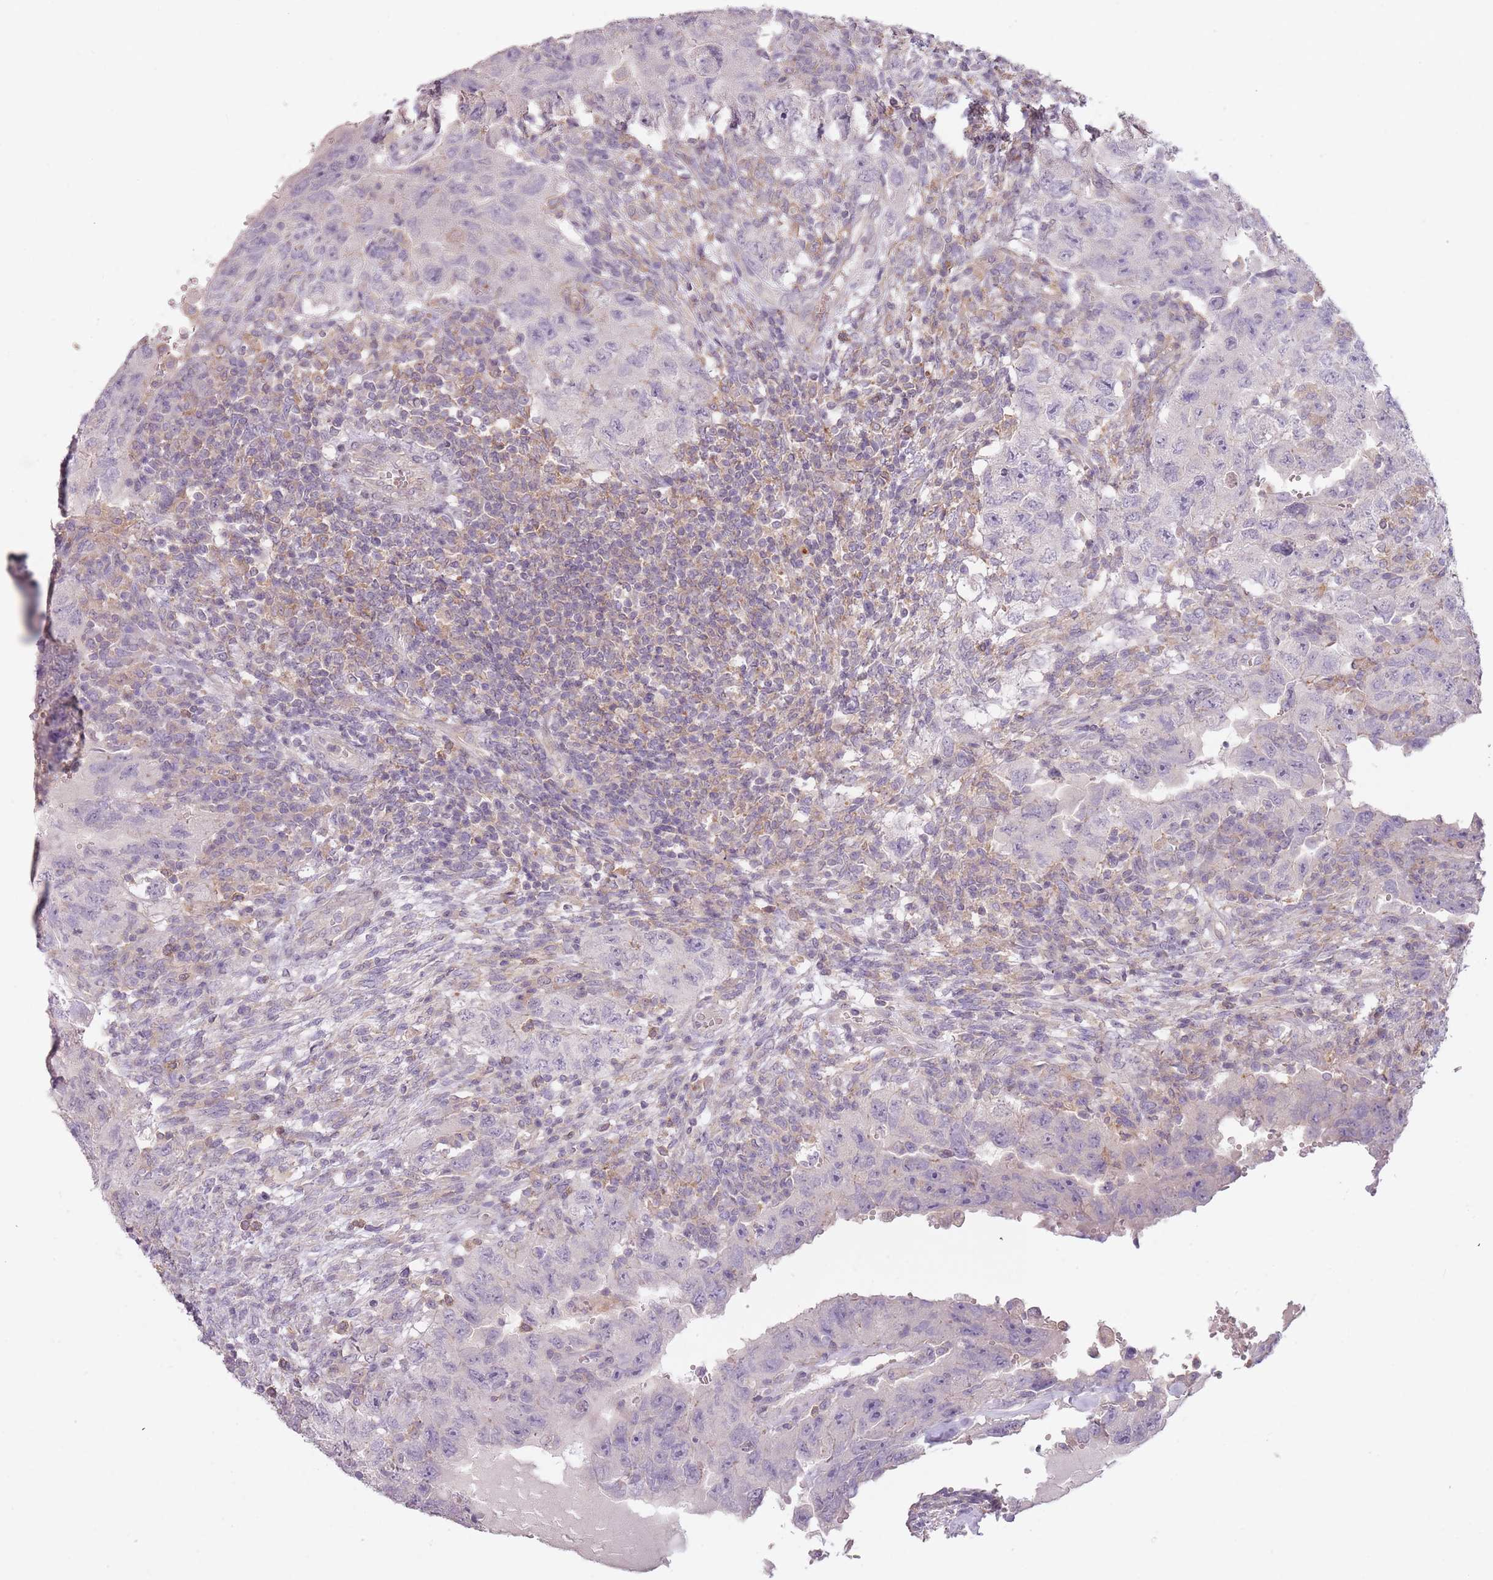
{"staining": {"intensity": "negative", "quantity": "none", "location": "none"}, "tissue": "testis cancer", "cell_type": "Tumor cells", "image_type": "cancer", "snomed": [{"axis": "morphology", "description": "Carcinoma, Embryonal, NOS"}, {"axis": "topography", "description": "Testis"}], "caption": "Micrograph shows no protein positivity in tumor cells of testis cancer tissue.", "gene": "TET3", "patient": {"sex": "male", "age": 26}}